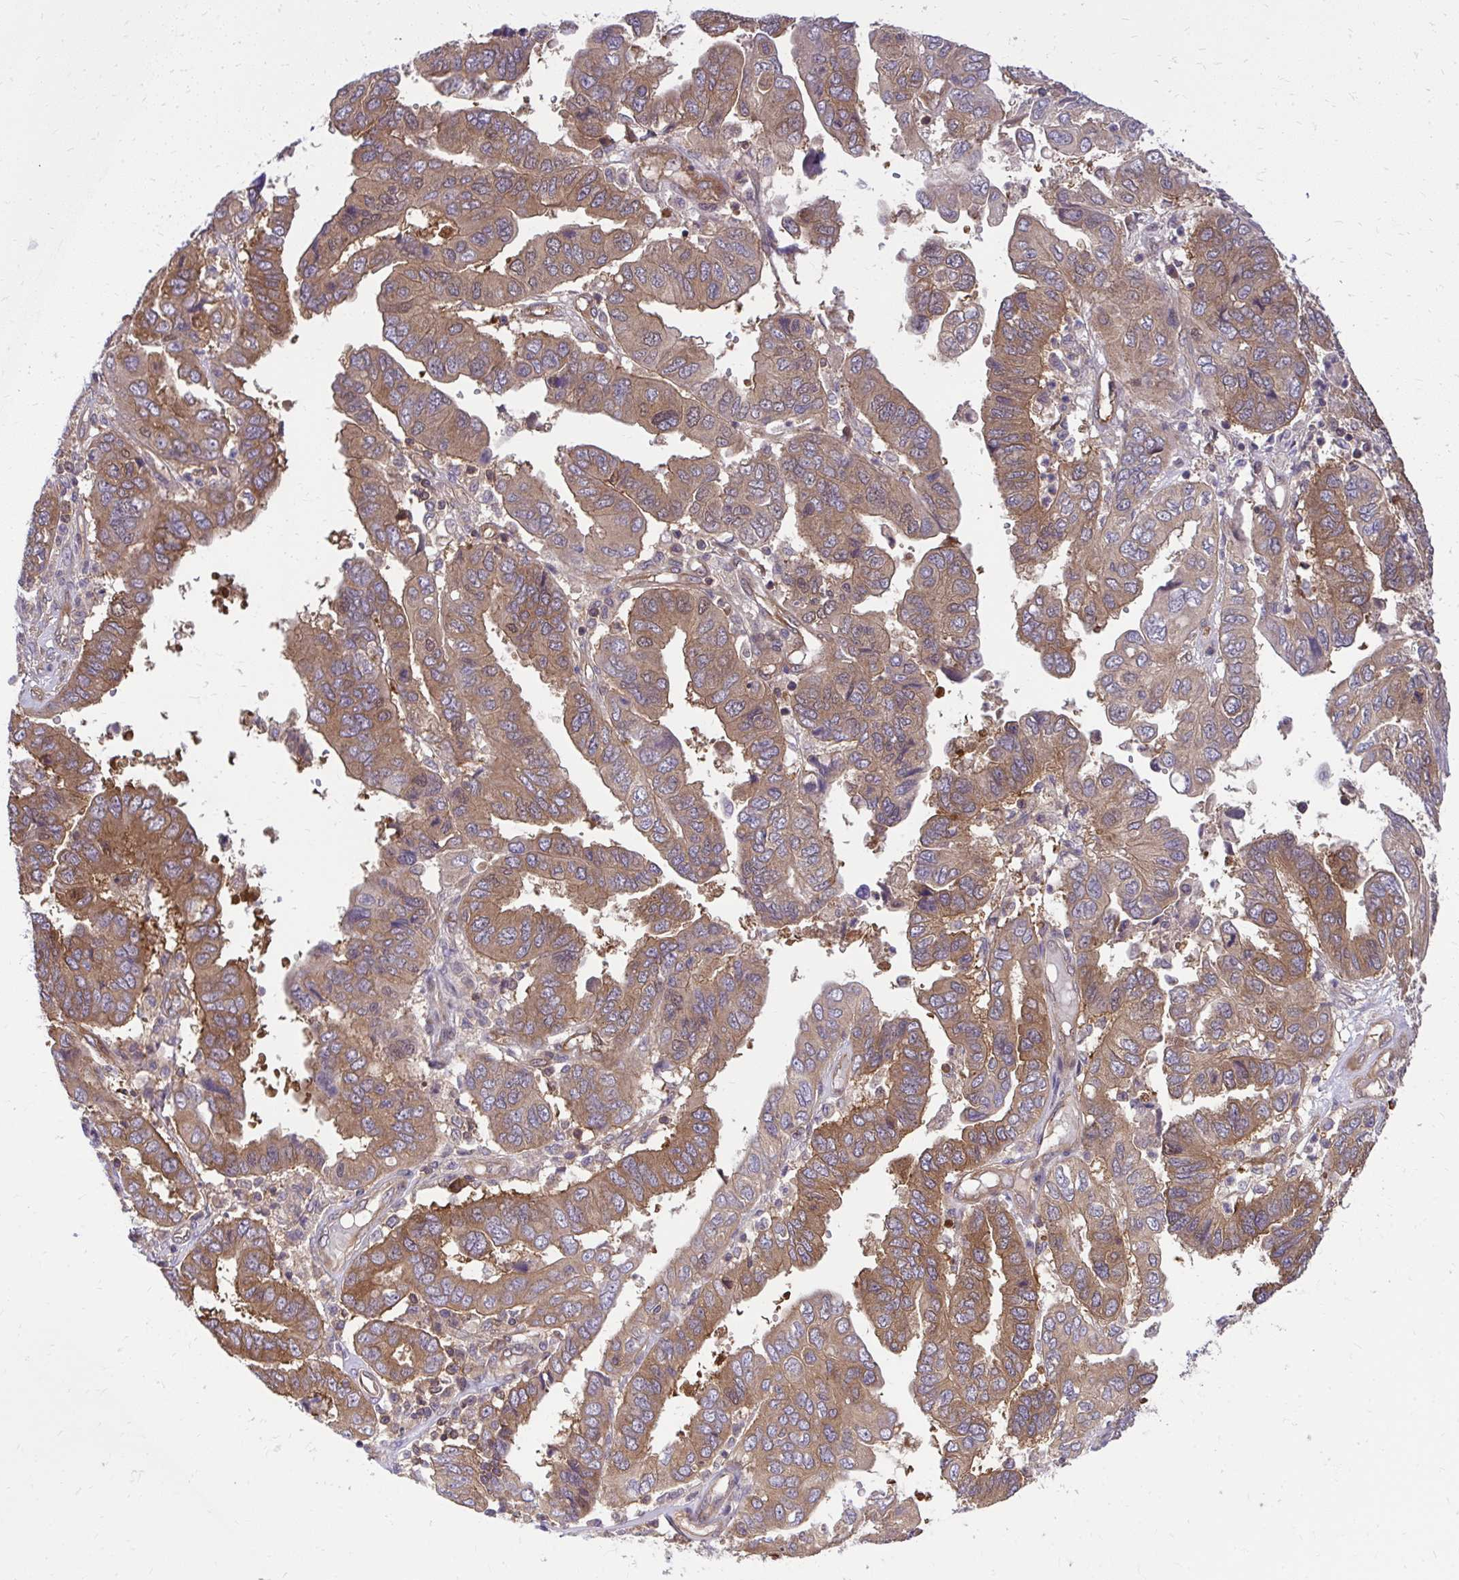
{"staining": {"intensity": "moderate", "quantity": ">75%", "location": "cytoplasmic/membranous"}, "tissue": "ovarian cancer", "cell_type": "Tumor cells", "image_type": "cancer", "snomed": [{"axis": "morphology", "description": "Cystadenocarcinoma, serous, NOS"}, {"axis": "topography", "description": "Ovary"}], "caption": "Immunohistochemistry (IHC) image of neoplastic tissue: ovarian cancer stained using immunohistochemistry shows medium levels of moderate protein expression localized specifically in the cytoplasmic/membranous of tumor cells, appearing as a cytoplasmic/membranous brown color.", "gene": "PPP5C", "patient": {"sex": "female", "age": 79}}